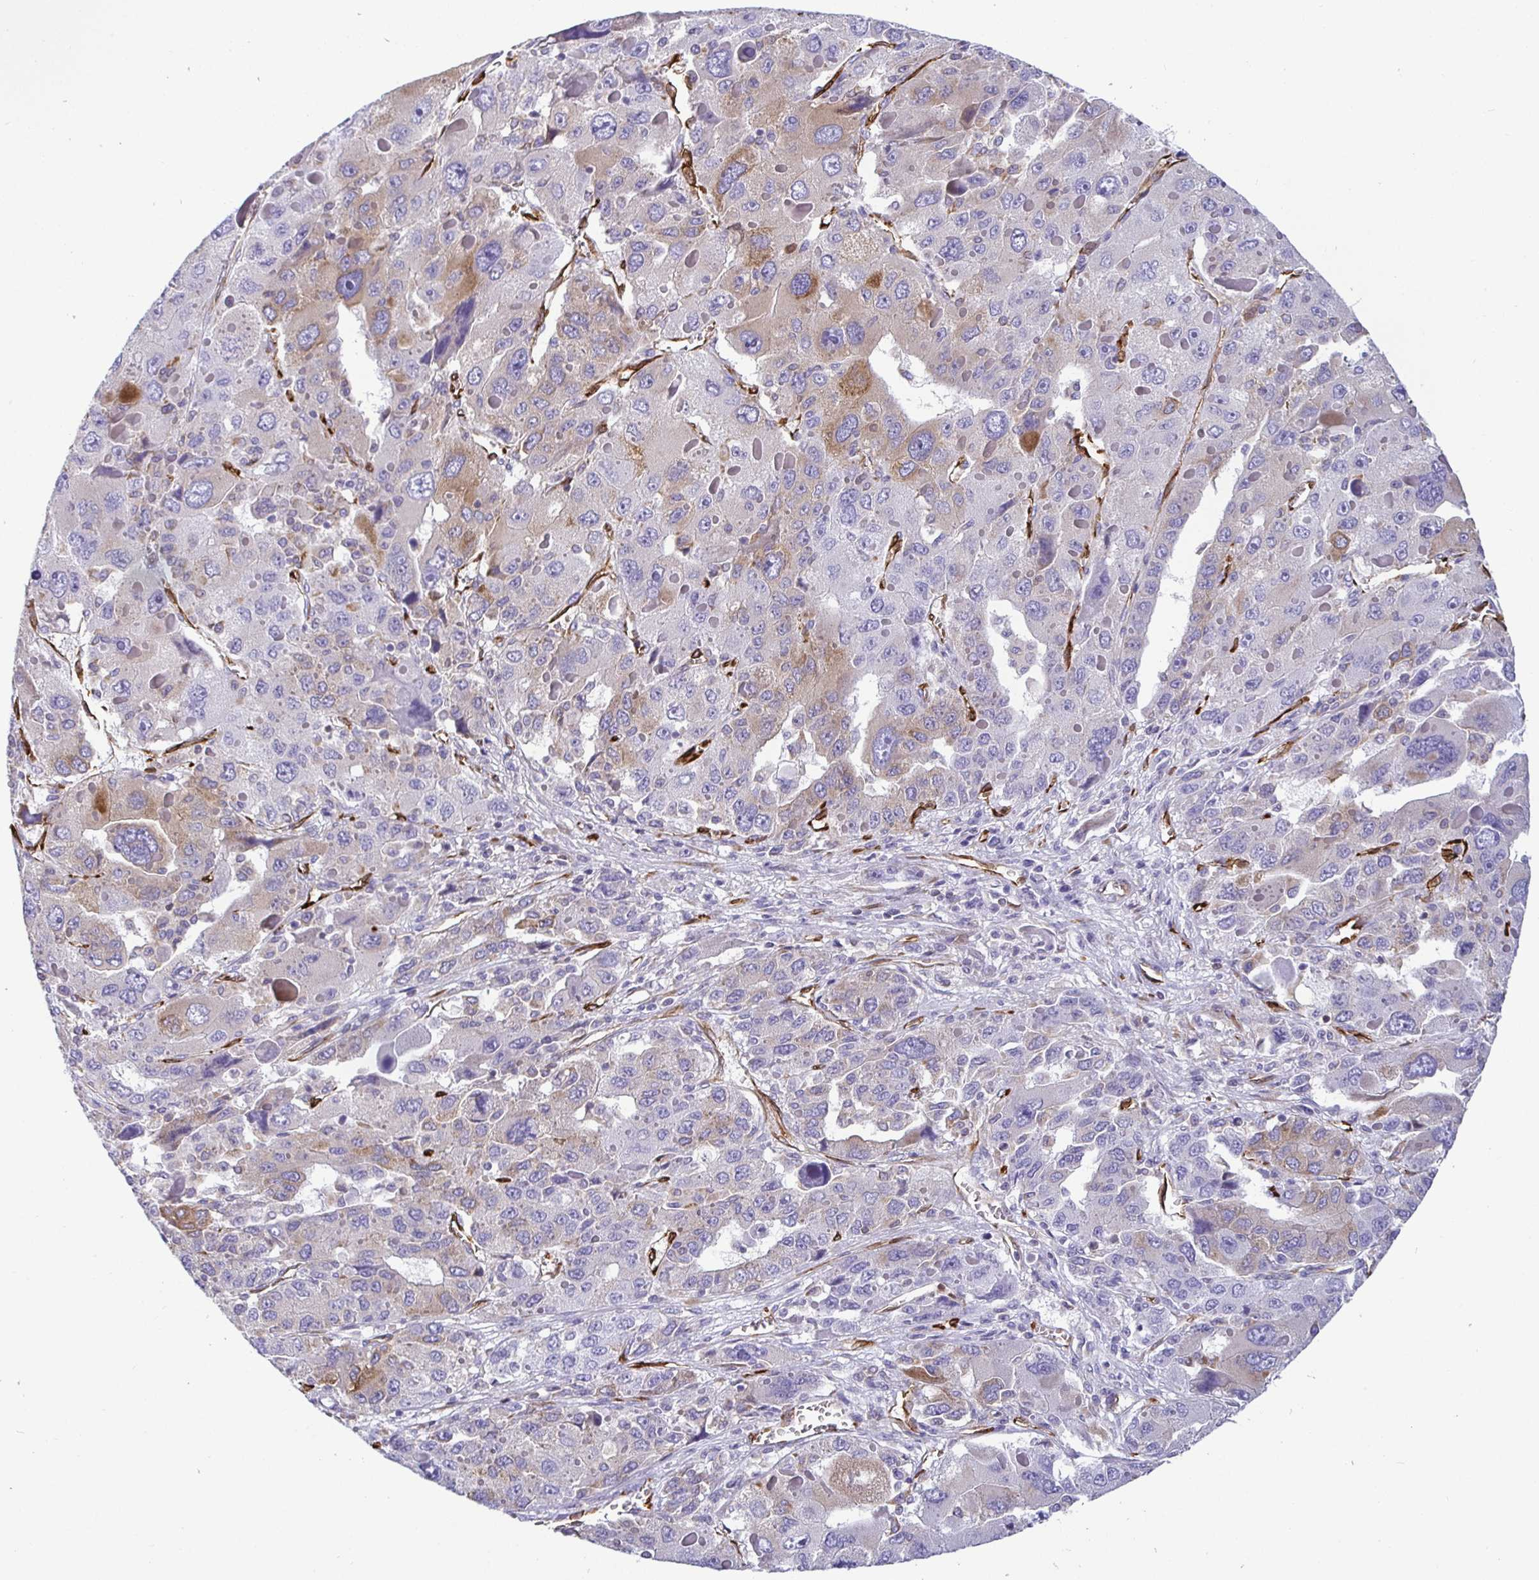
{"staining": {"intensity": "weak", "quantity": "<25%", "location": "cytoplasmic/membranous"}, "tissue": "liver cancer", "cell_type": "Tumor cells", "image_type": "cancer", "snomed": [{"axis": "morphology", "description": "Carcinoma, Hepatocellular, NOS"}, {"axis": "topography", "description": "Liver"}], "caption": "Human liver hepatocellular carcinoma stained for a protein using immunohistochemistry (IHC) reveals no expression in tumor cells.", "gene": "TP53I11", "patient": {"sex": "female", "age": 41}}